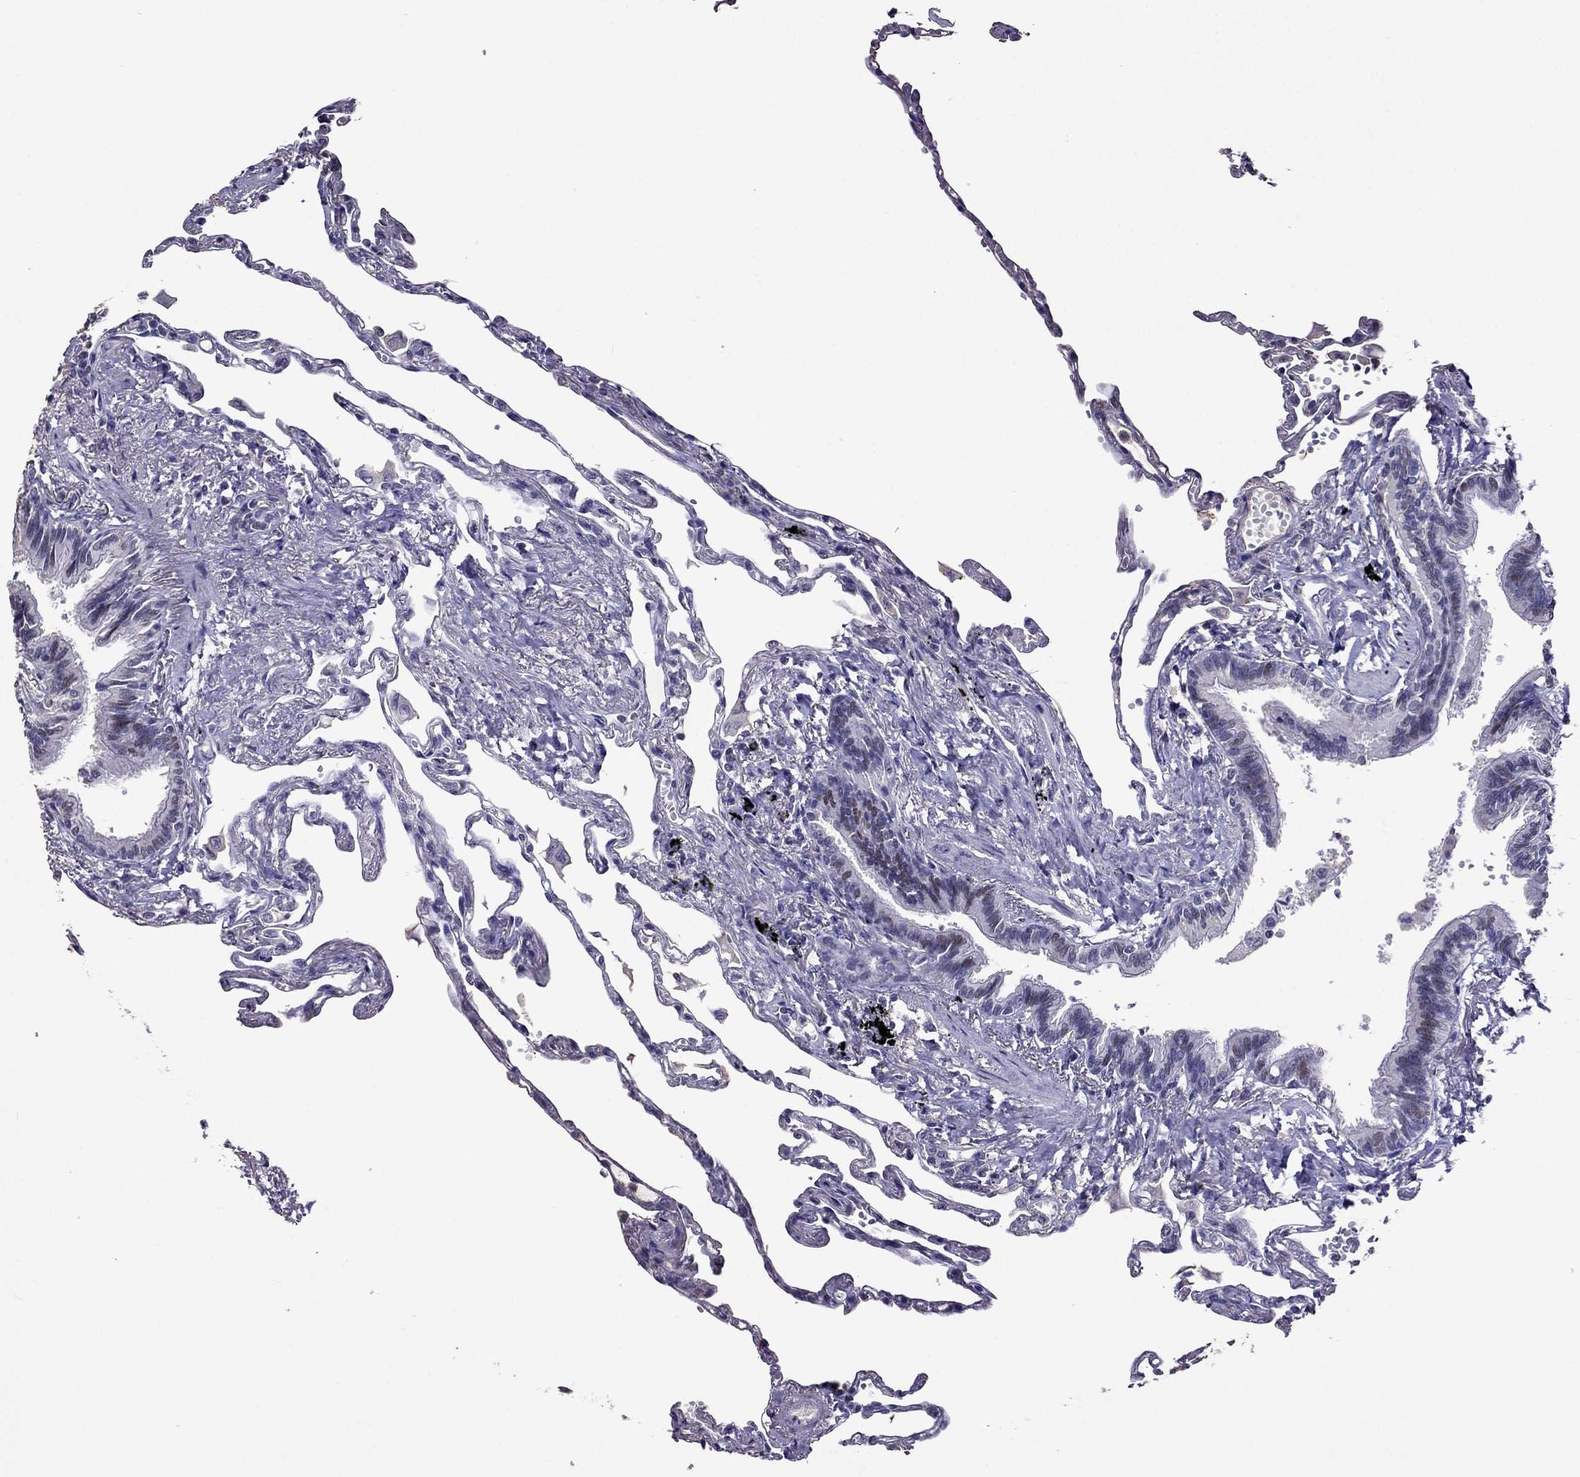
{"staining": {"intensity": "negative", "quantity": "none", "location": "none"}, "tissue": "lung", "cell_type": "Alveolar cells", "image_type": "normal", "snomed": [{"axis": "morphology", "description": "Normal tissue, NOS"}, {"axis": "topography", "description": "Lung"}], "caption": "A high-resolution image shows IHC staining of normal lung, which exhibits no significant expression in alveolar cells. The staining was performed using DAB to visualize the protein expression in brown, while the nuclei were stained in blue with hematoxylin (Magnification: 20x).", "gene": "NKX3", "patient": {"sex": "male", "age": 78}}